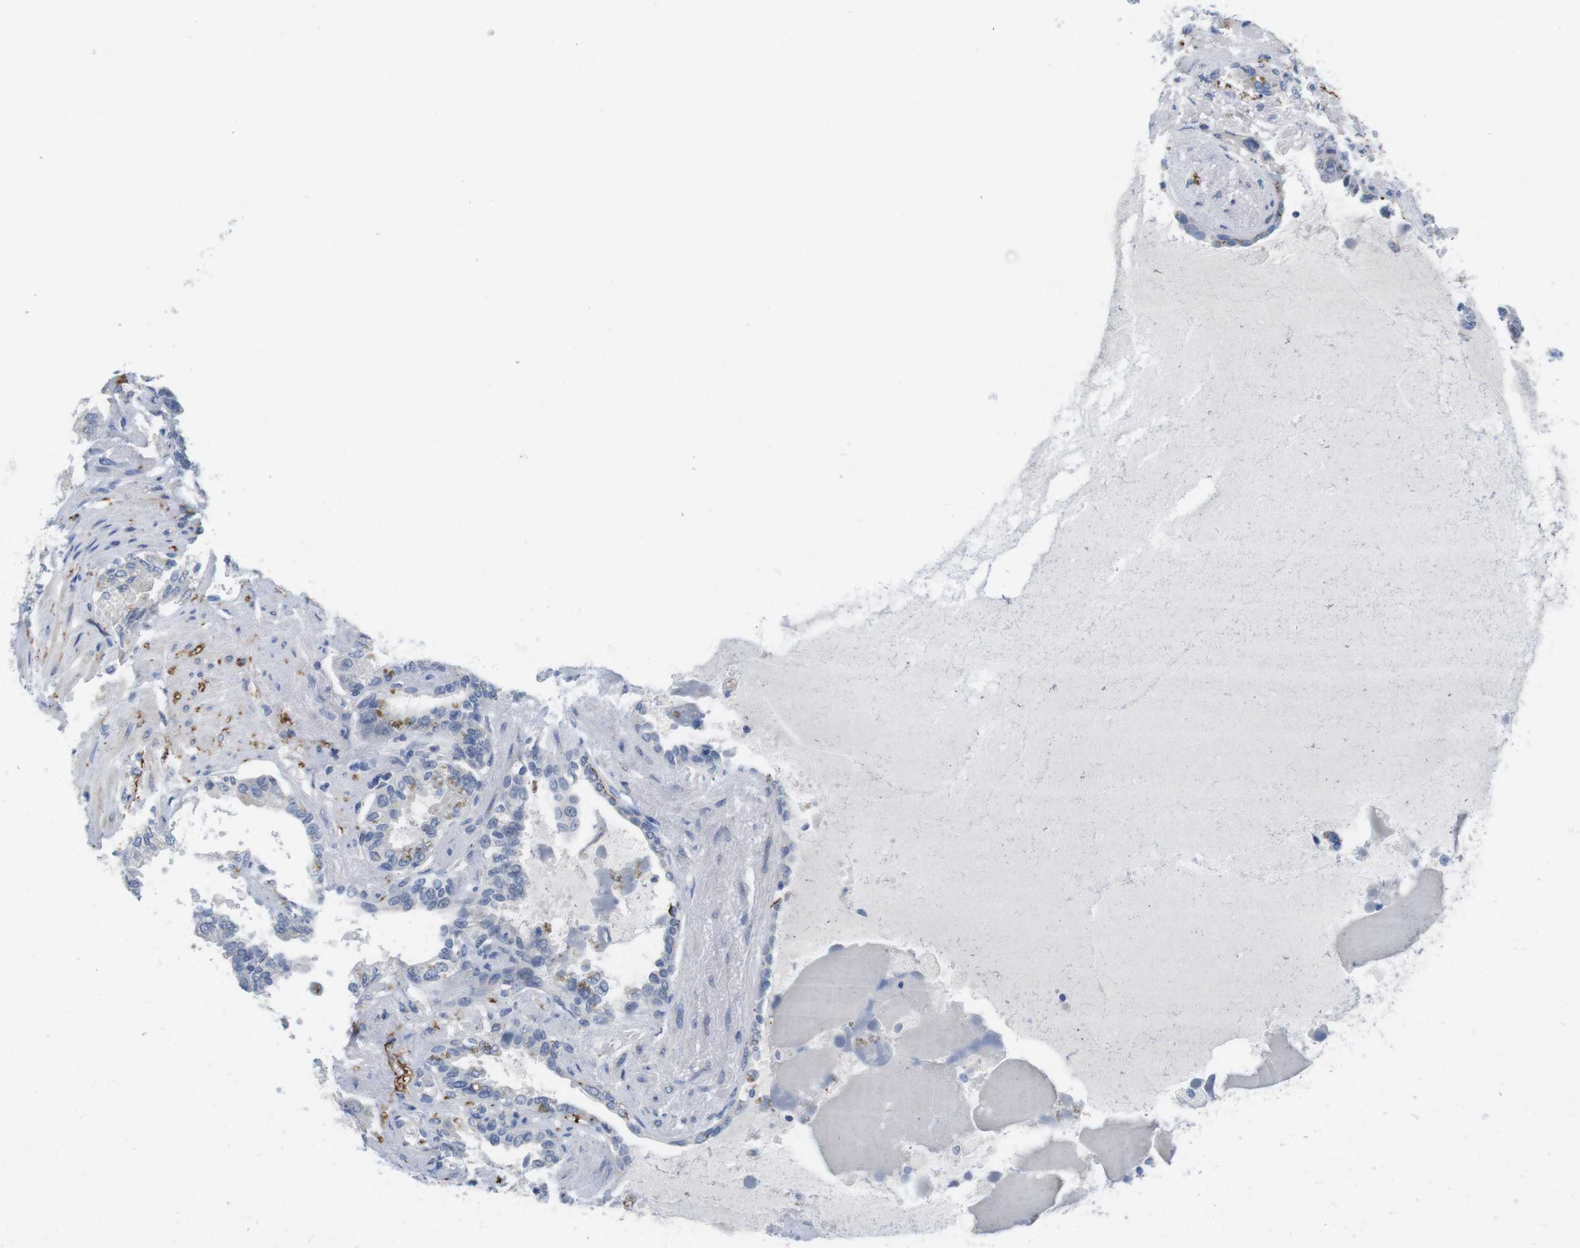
{"staining": {"intensity": "weak", "quantity": "<25%", "location": "cytoplasmic/membranous"}, "tissue": "seminal vesicle", "cell_type": "Glandular cells", "image_type": "normal", "snomed": [{"axis": "morphology", "description": "Normal tissue, NOS"}, {"axis": "topography", "description": "Seminal veicle"}], "caption": "This micrograph is of benign seminal vesicle stained with IHC to label a protein in brown with the nuclei are counter-stained blue. There is no positivity in glandular cells. The staining is performed using DAB (3,3'-diaminobenzidine) brown chromogen with nuclei counter-stained in using hematoxylin.", "gene": "MAP6", "patient": {"sex": "male", "age": 61}}